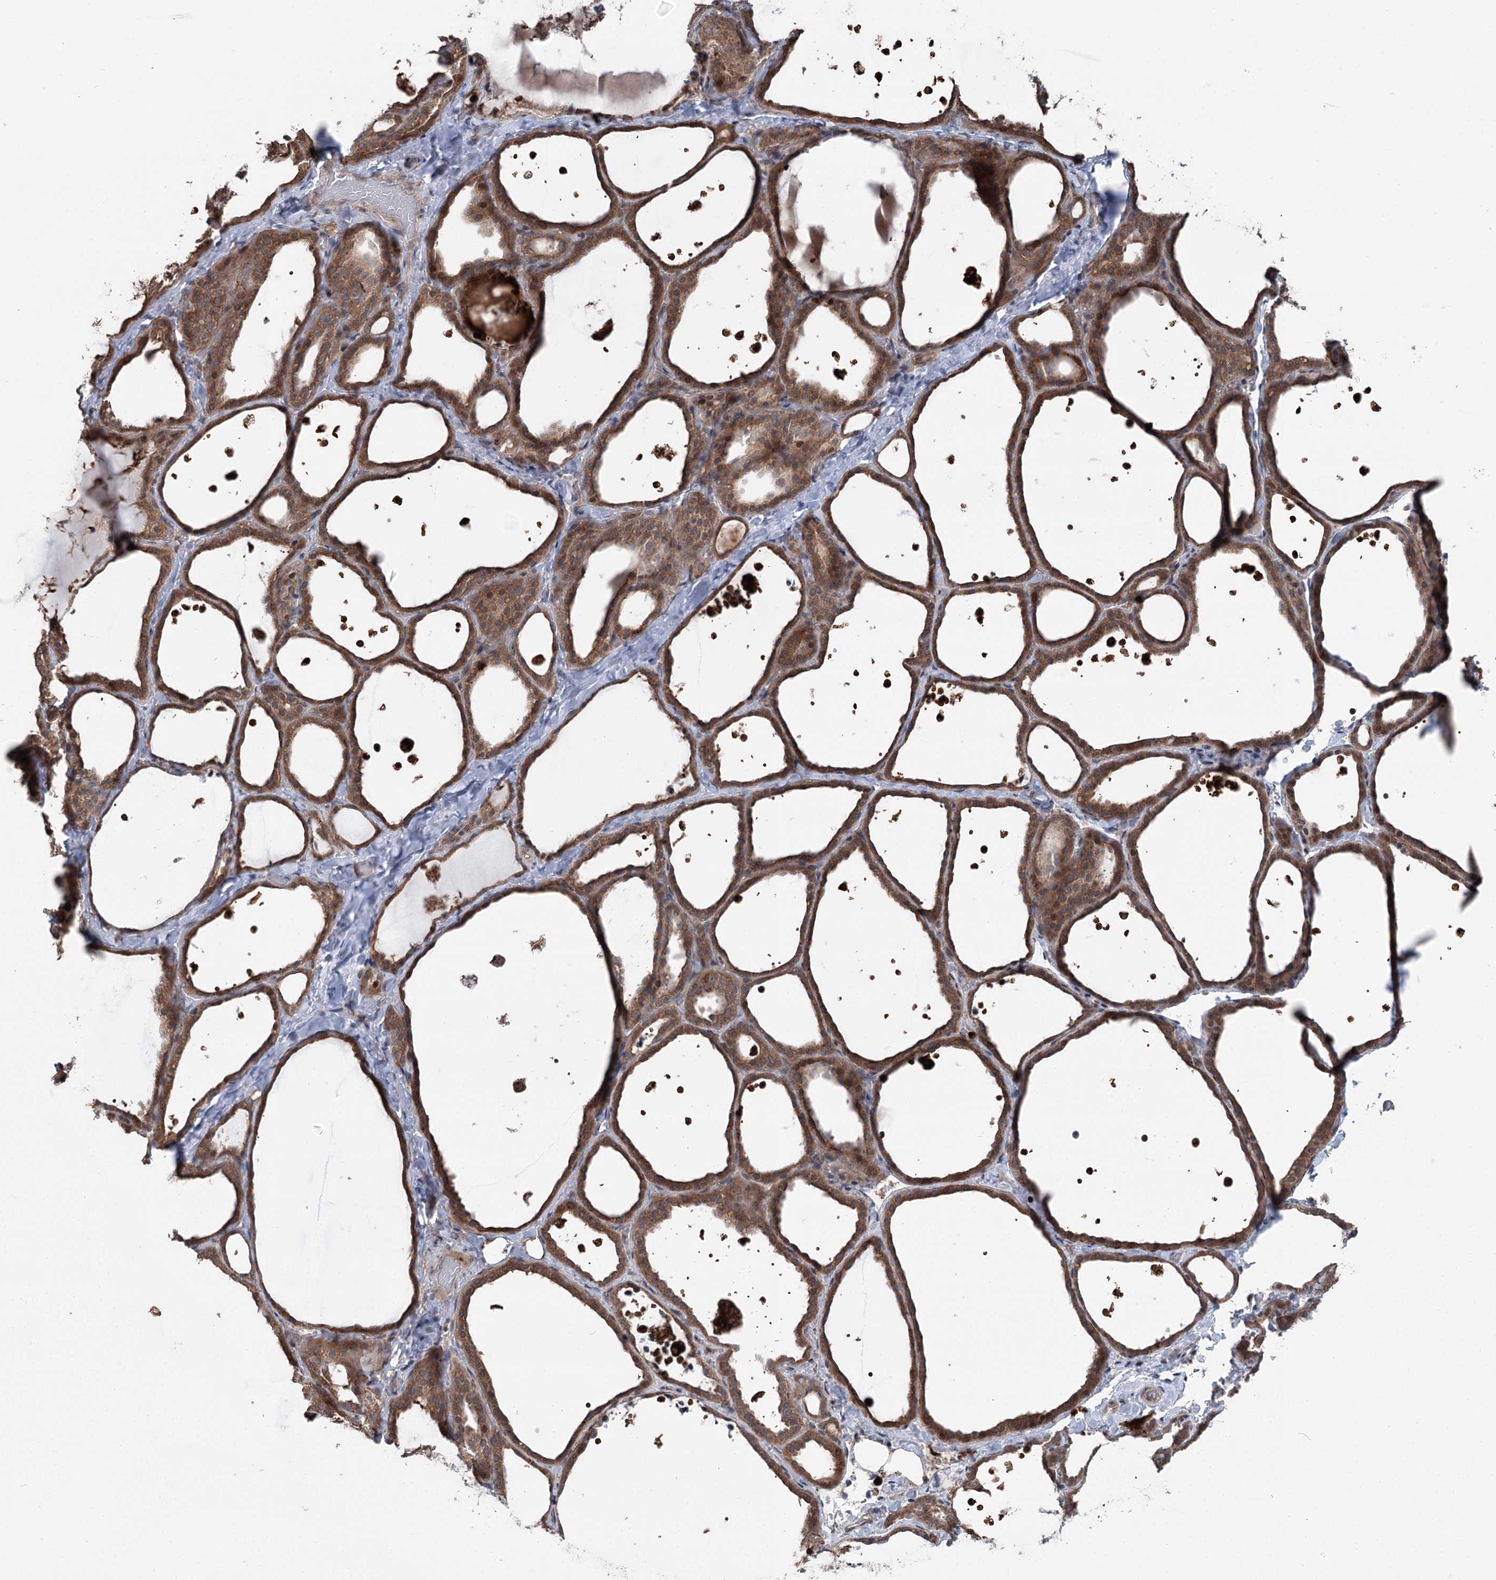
{"staining": {"intensity": "moderate", "quantity": ">75%", "location": "cytoplasmic/membranous"}, "tissue": "thyroid gland", "cell_type": "Glandular cells", "image_type": "normal", "snomed": [{"axis": "morphology", "description": "Normal tissue, NOS"}, {"axis": "topography", "description": "Thyroid gland"}], "caption": "Protein analysis of unremarkable thyroid gland reveals moderate cytoplasmic/membranous expression in approximately >75% of glandular cells.", "gene": "CCSER2", "patient": {"sex": "female", "age": 44}}